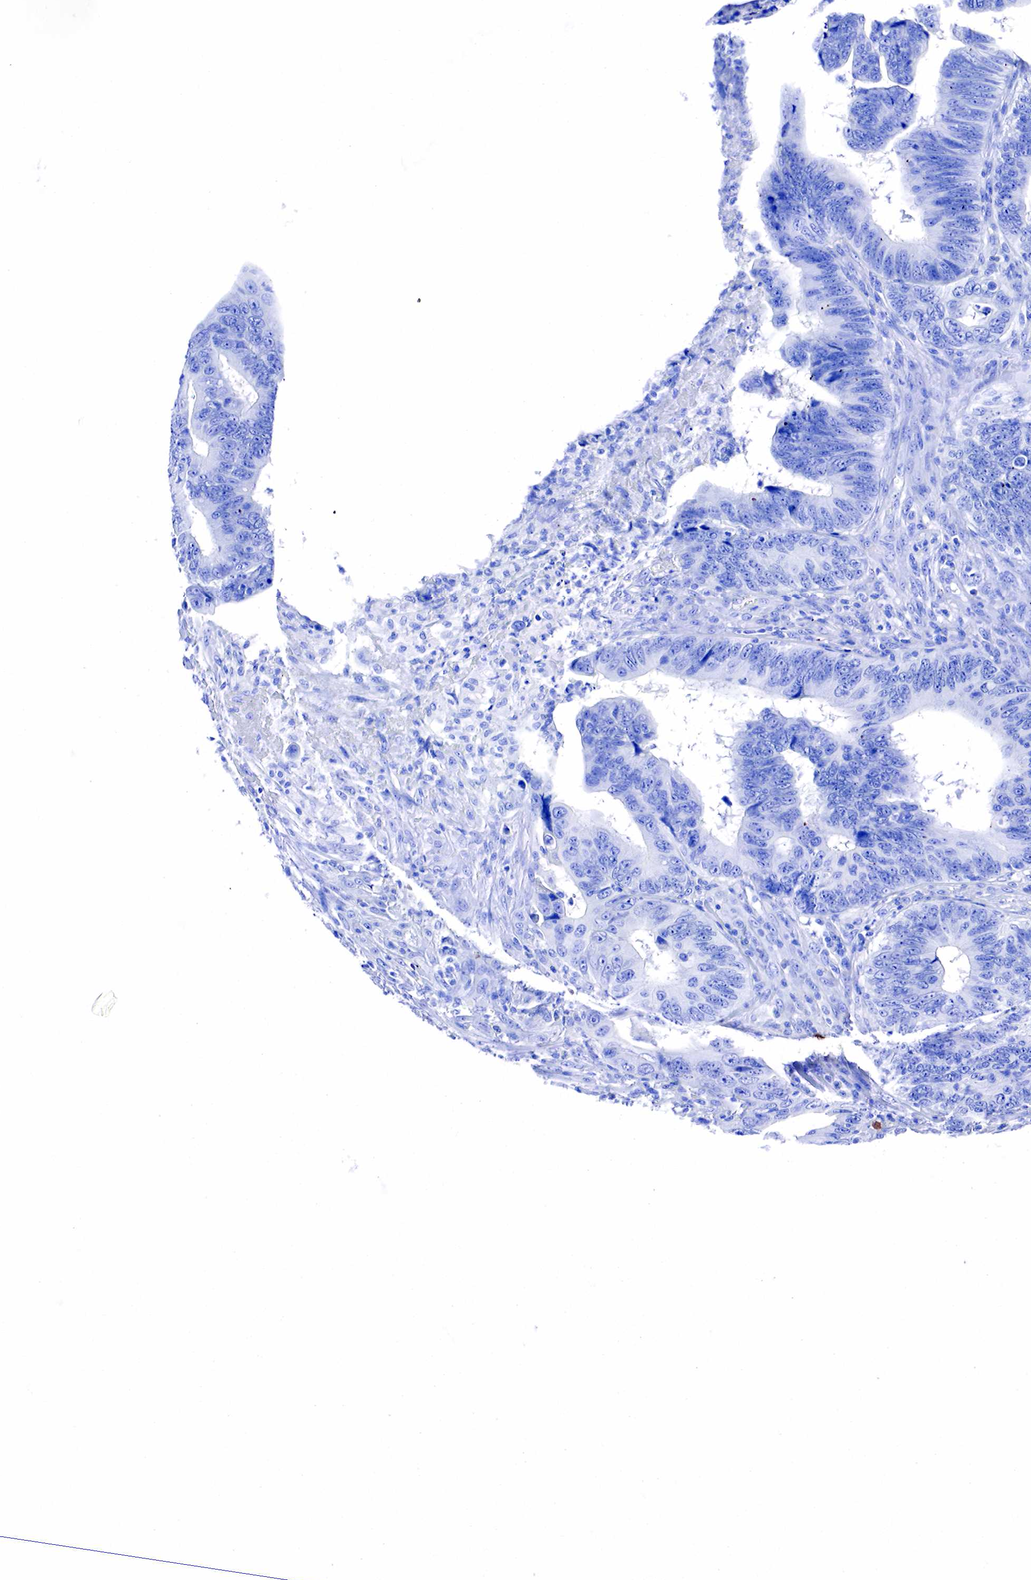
{"staining": {"intensity": "negative", "quantity": "none", "location": "none"}, "tissue": "colorectal cancer", "cell_type": "Tumor cells", "image_type": "cancer", "snomed": [{"axis": "morphology", "description": "Adenocarcinoma, NOS"}, {"axis": "topography", "description": "Colon"}], "caption": "This photomicrograph is of colorectal cancer stained with immunohistochemistry to label a protein in brown with the nuclei are counter-stained blue. There is no expression in tumor cells.", "gene": "CD79A", "patient": {"sex": "female", "age": 78}}